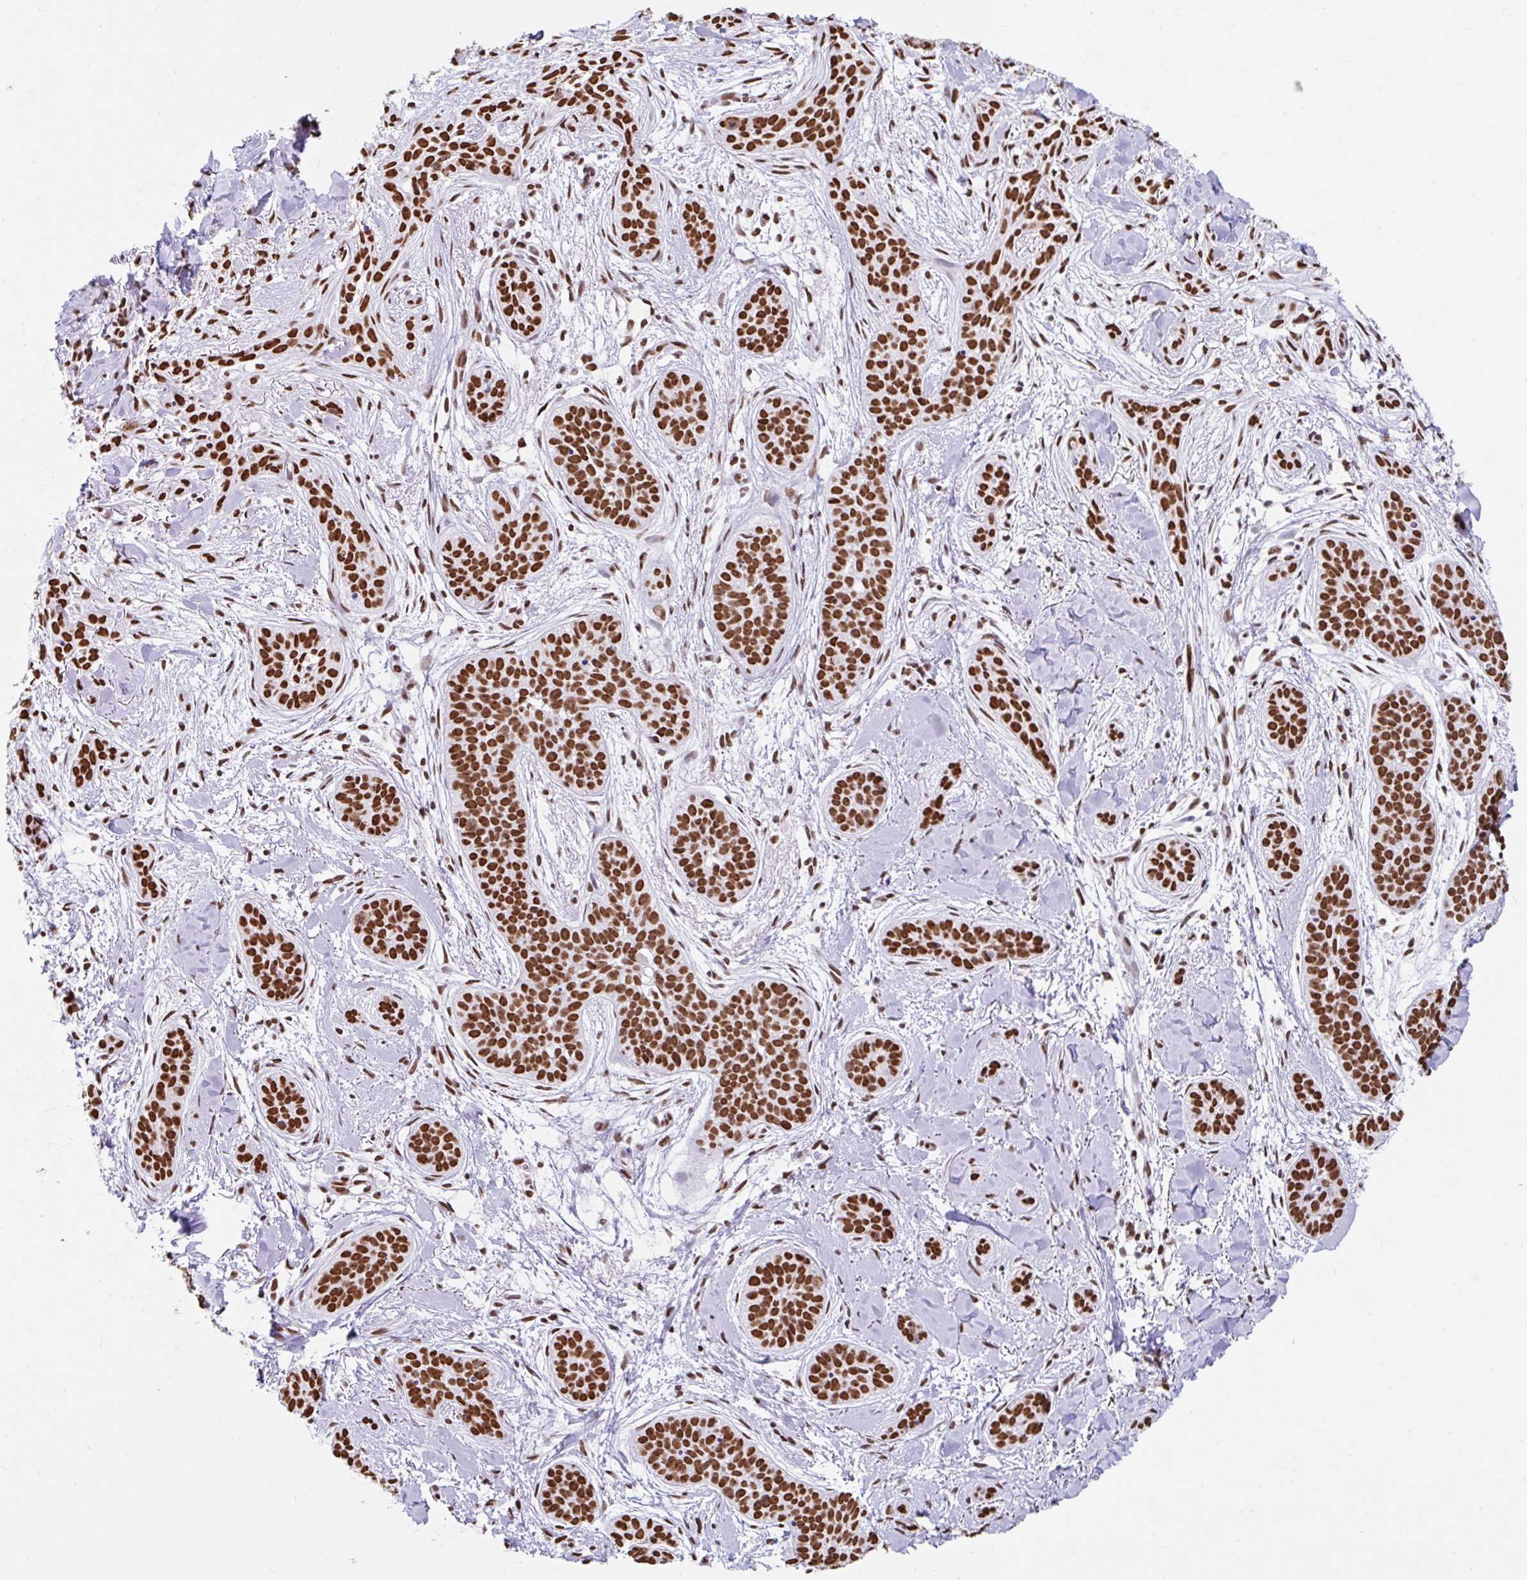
{"staining": {"intensity": "strong", "quantity": ">75%", "location": "nuclear"}, "tissue": "skin cancer", "cell_type": "Tumor cells", "image_type": "cancer", "snomed": [{"axis": "morphology", "description": "Basal cell carcinoma"}, {"axis": "topography", "description": "Skin"}], "caption": "A micrograph showing strong nuclear staining in approximately >75% of tumor cells in basal cell carcinoma (skin), as visualized by brown immunohistochemical staining.", "gene": "KHDRBS1", "patient": {"sex": "male", "age": 52}}